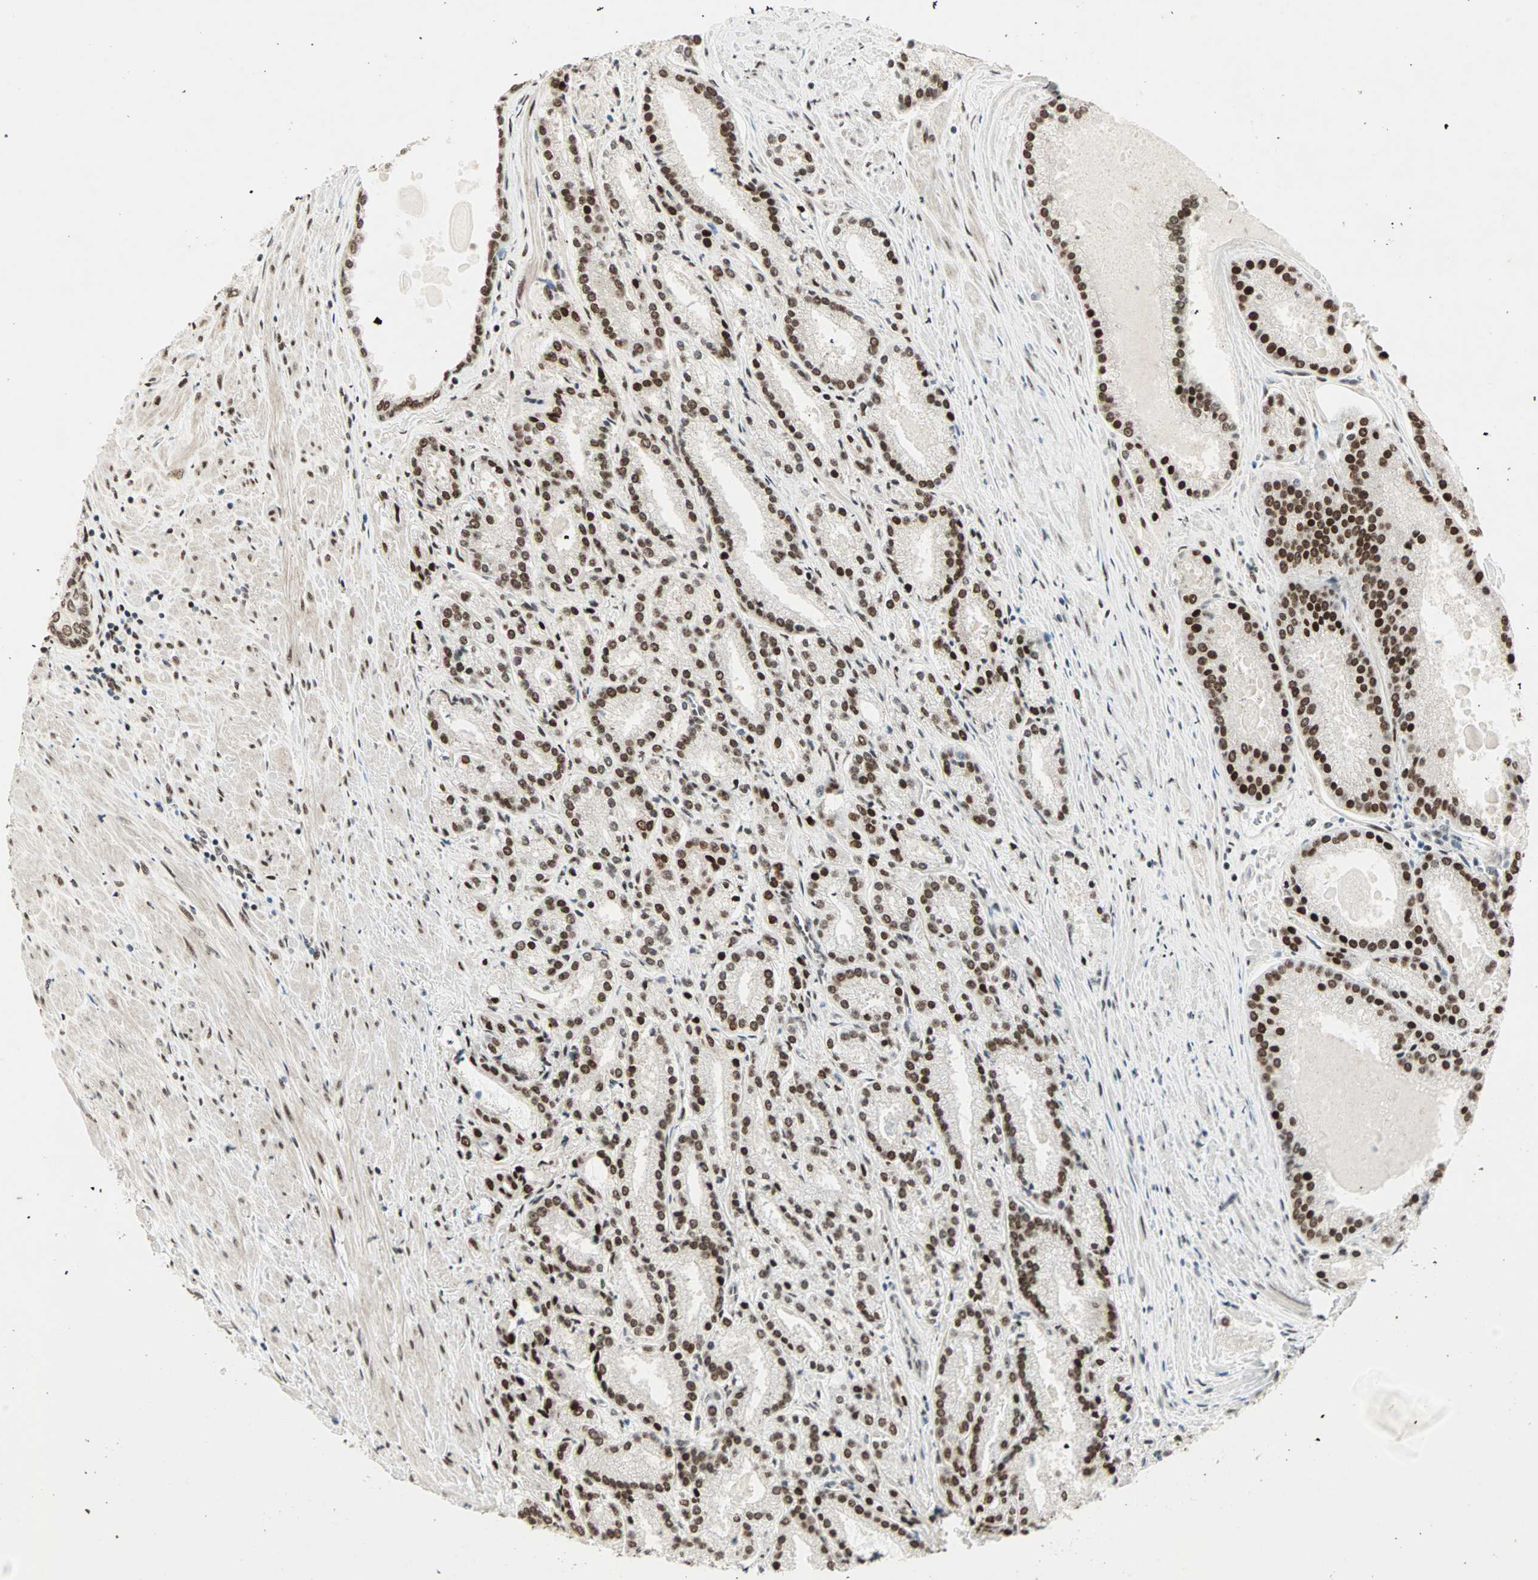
{"staining": {"intensity": "strong", "quantity": ">75%", "location": "nuclear"}, "tissue": "prostate cancer", "cell_type": "Tumor cells", "image_type": "cancer", "snomed": [{"axis": "morphology", "description": "Adenocarcinoma, Low grade"}, {"axis": "topography", "description": "Prostate"}], "caption": "An immunohistochemistry (IHC) histopathology image of neoplastic tissue is shown. Protein staining in brown shows strong nuclear positivity in prostate cancer (adenocarcinoma (low-grade)) within tumor cells.", "gene": "BLM", "patient": {"sex": "male", "age": 59}}